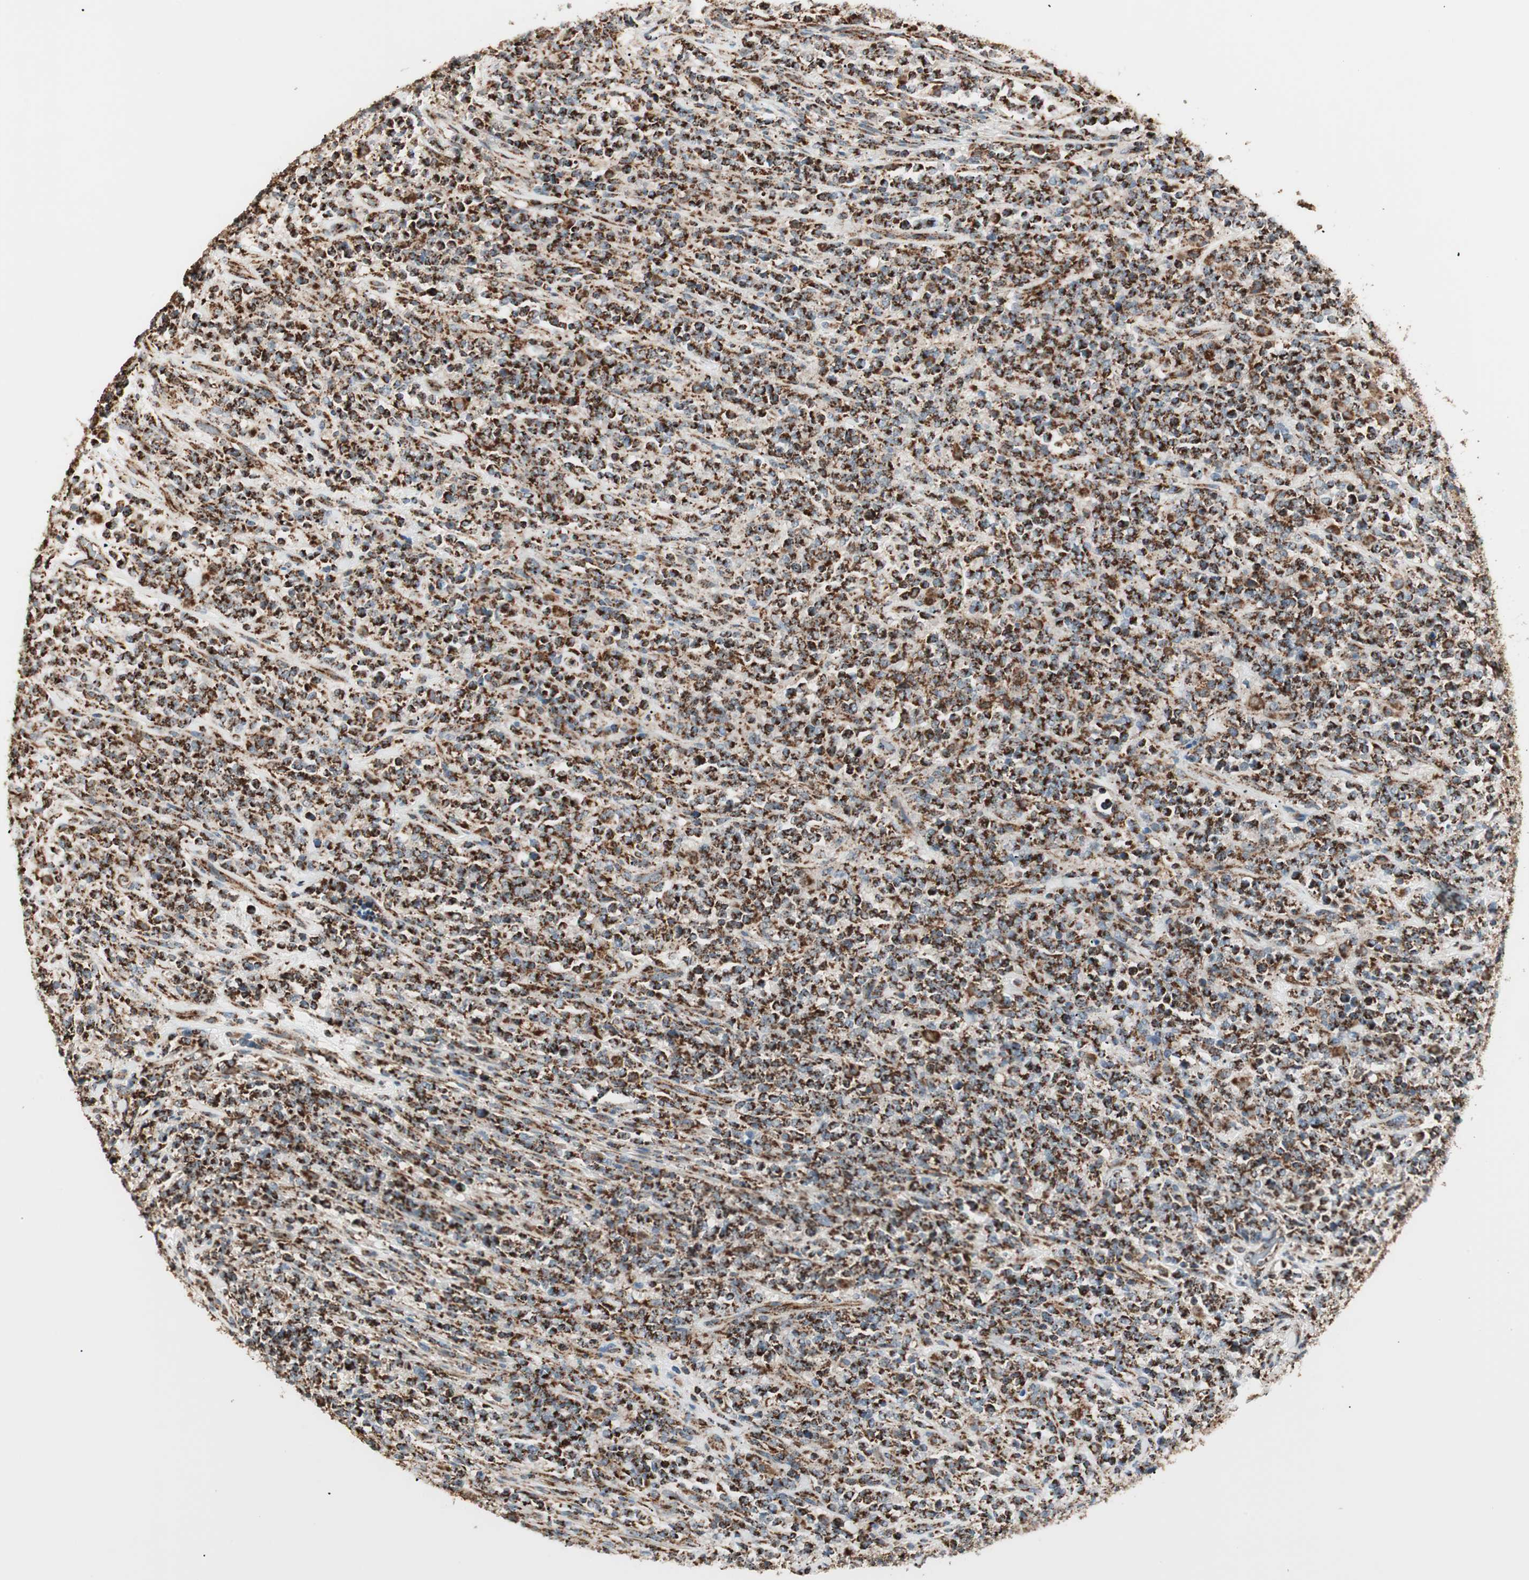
{"staining": {"intensity": "strong", "quantity": ">75%", "location": "cytoplasmic/membranous"}, "tissue": "lymphoma", "cell_type": "Tumor cells", "image_type": "cancer", "snomed": [{"axis": "morphology", "description": "Malignant lymphoma, non-Hodgkin's type, High grade"}, {"axis": "topography", "description": "Soft tissue"}], "caption": "Protein expression analysis of human malignant lymphoma, non-Hodgkin's type (high-grade) reveals strong cytoplasmic/membranous positivity in approximately >75% of tumor cells. The staining was performed using DAB (3,3'-diaminobenzidine) to visualize the protein expression in brown, while the nuclei were stained in blue with hematoxylin (Magnification: 20x).", "gene": "TOMM22", "patient": {"sex": "male", "age": 18}}